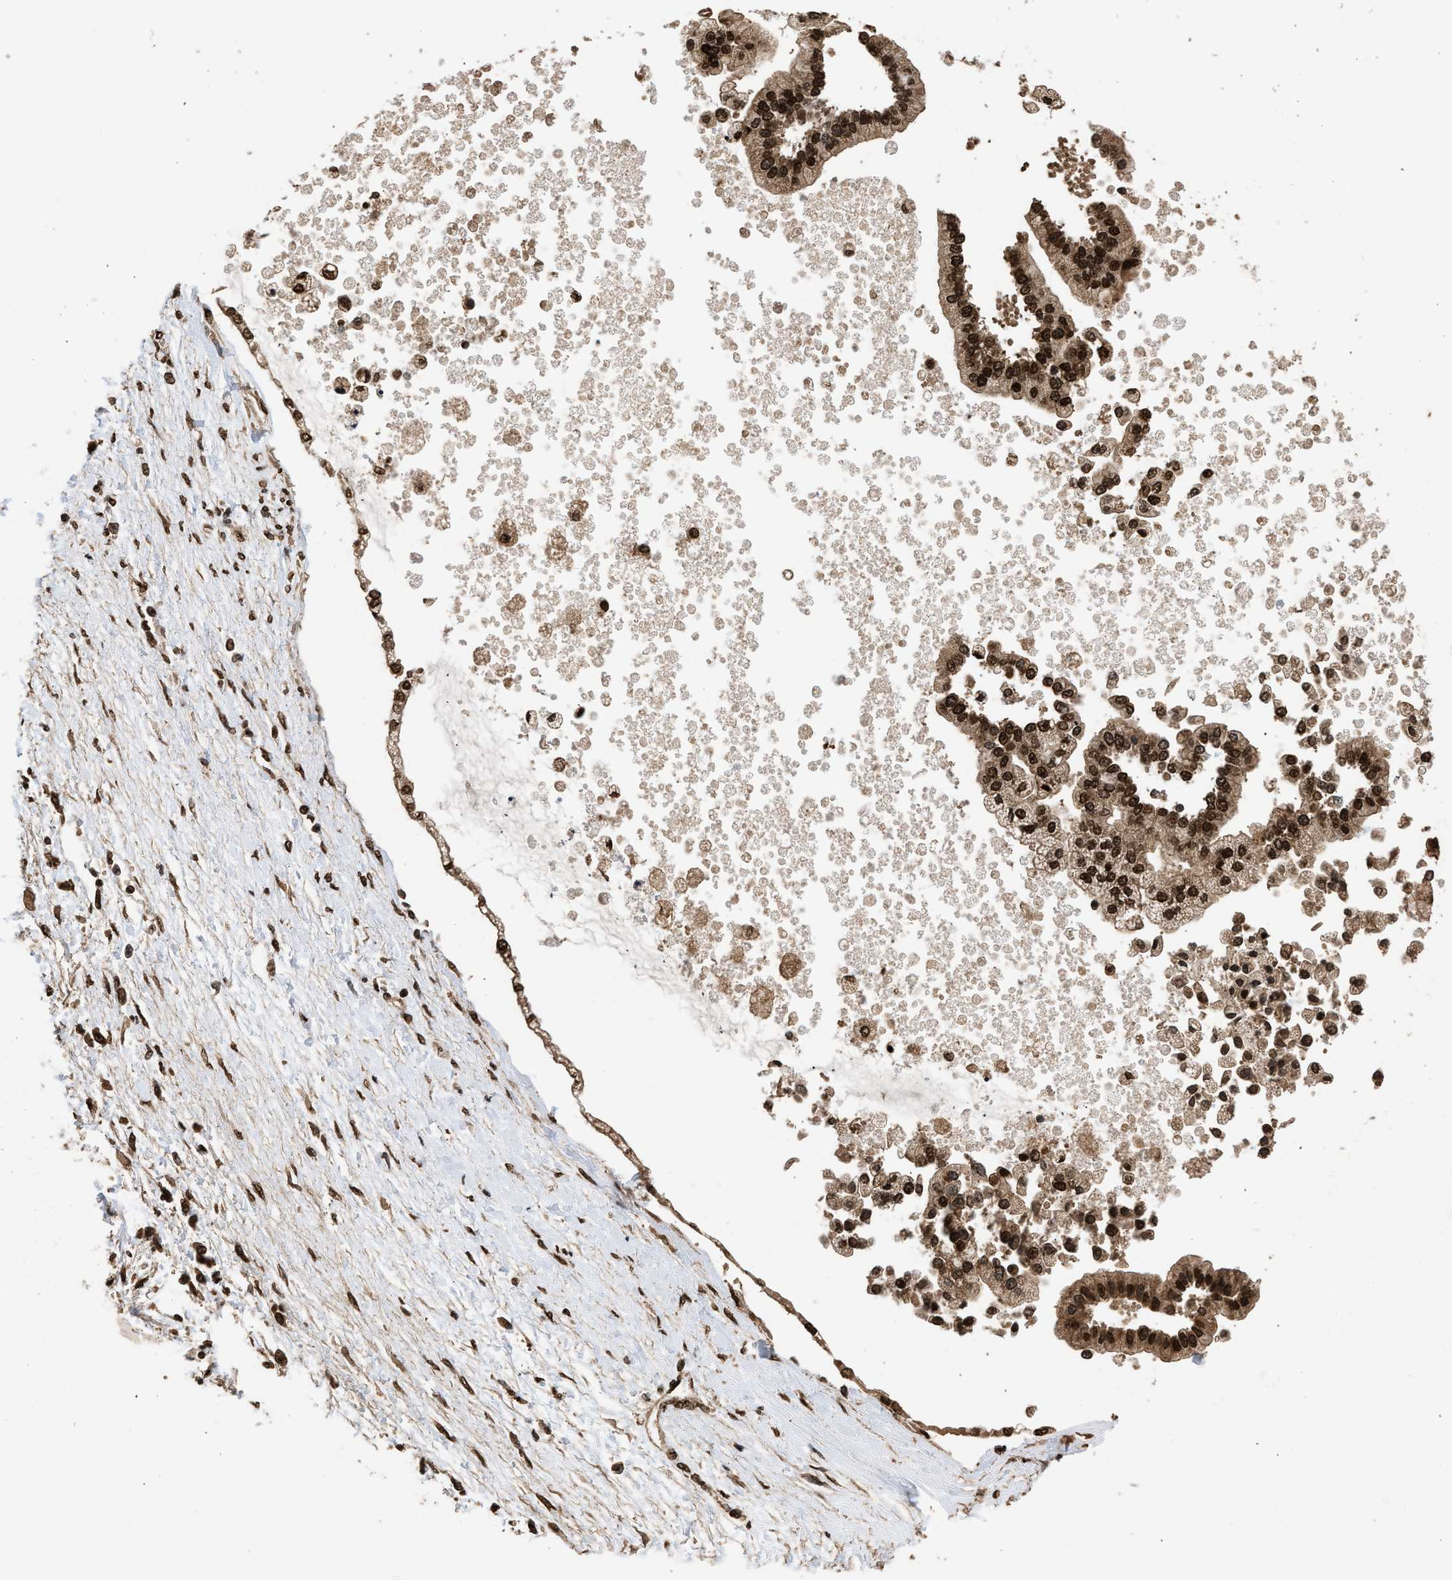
{"staining": {"intensity": "strong", "quantity": ">75%", "location": "nuclear"}, "tissue": "liver cancer", "cell_type": "Tumor cells", "image_type": "cancer", "snomed": [{"axis": "morphology", "description": "Cholangiocarcinoma"}, {"axis": "topography", "description": "Liver"}], "caption": "Brown immunohistochemical staining in human liver cancer (cholangiocarcinoma) shows strong nuclear expression in about >75% of tumor cells.", "gene": "PPP4R3B", "patient": {"sex": "male", "age": 50}}